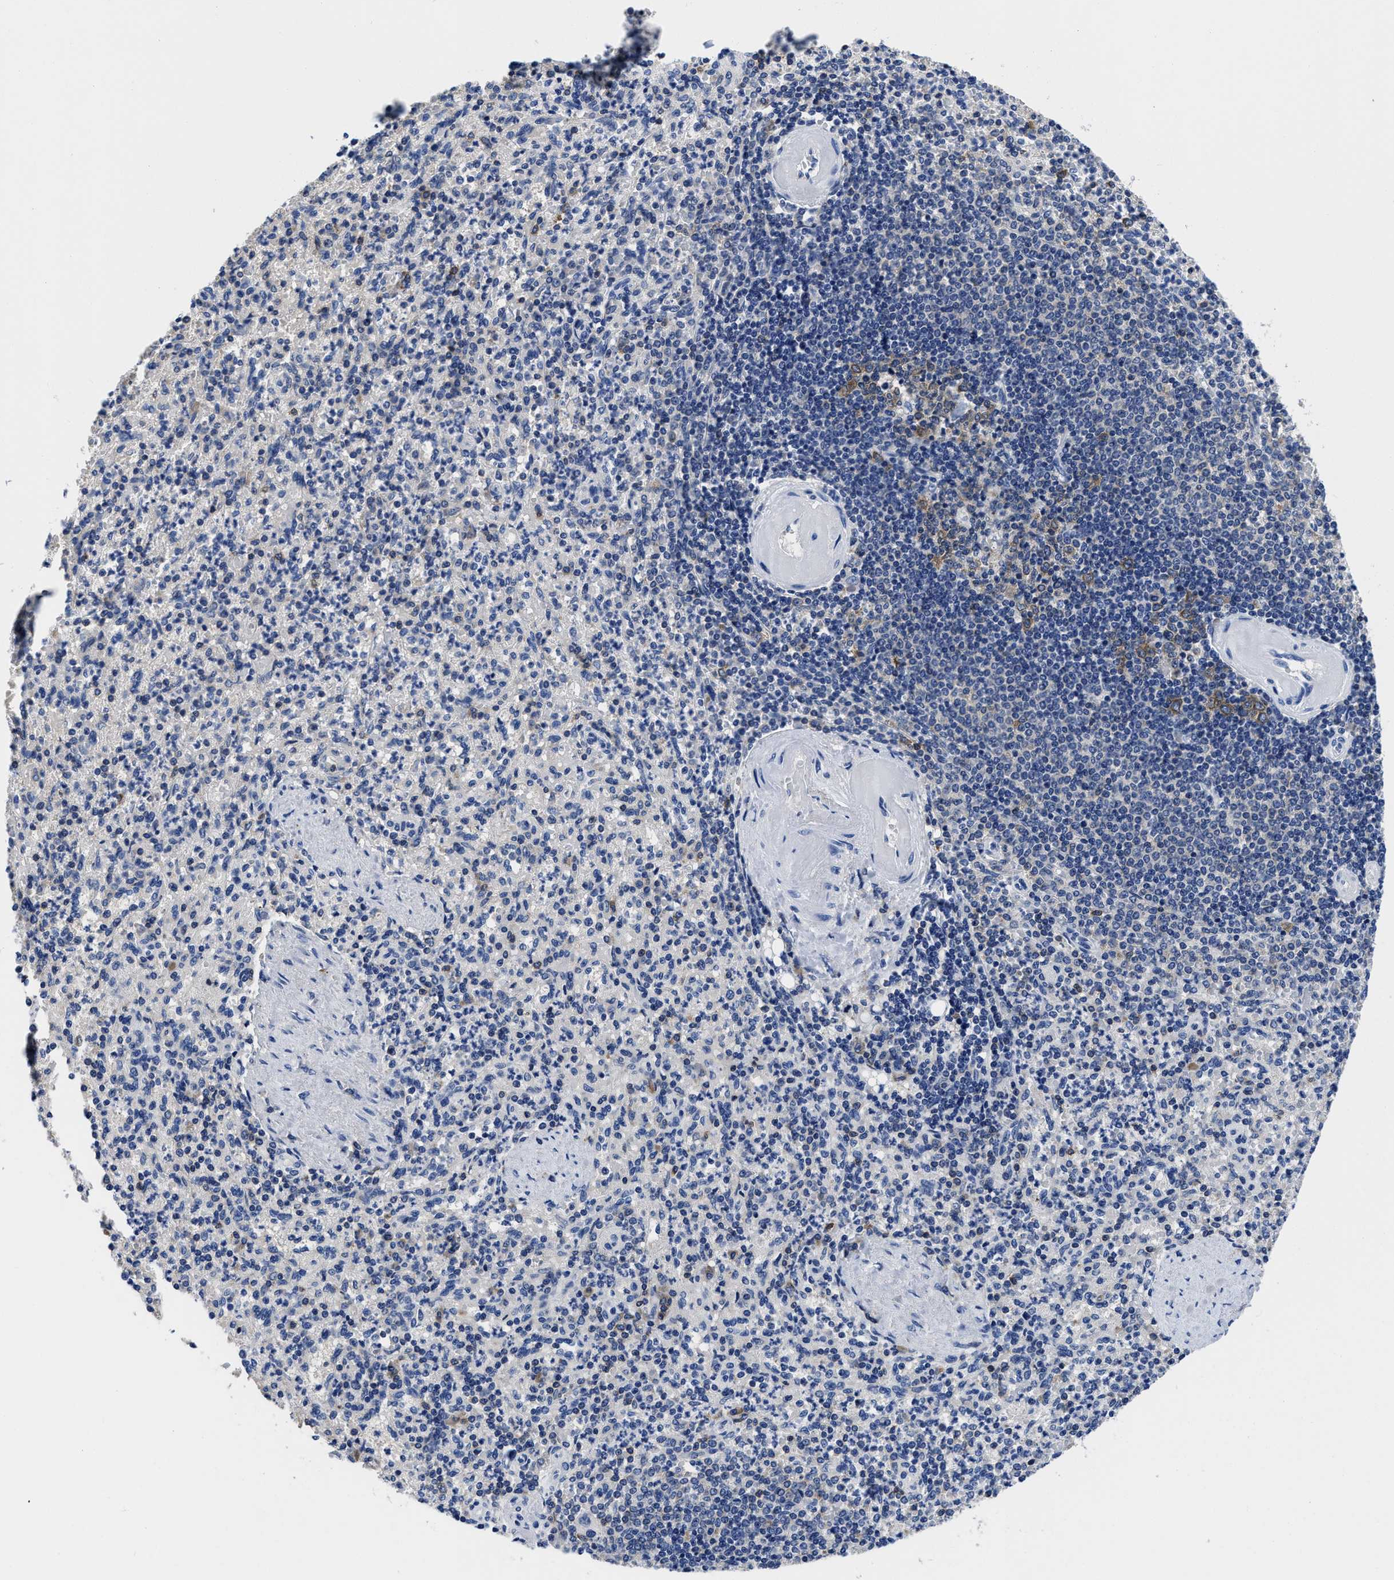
{"staining": {"intensity": "moderate", "quantity": "<25%", "location": "cytoplasmic/membranous"}, "tissue": "spleen", "cell_type": "Cells in red pulp", "image_type": "normal", "snomed": [{"axis": "morphology", "description": "Normal tissue, NOS"}, {"axis": "topography", "description": "Spleen"}], "caption": "Immunohistochemistry micrograph of benign spleen: human spleen stained using IHC exhibits low levels of moderate protein expression localized specifically in the cytoplasmic/membranous of cells in red pulp, appearing as a cytoplasmic/membranous brown color.", "gene": "YARS1", "patient": {"sex": "female", "age": 74}}